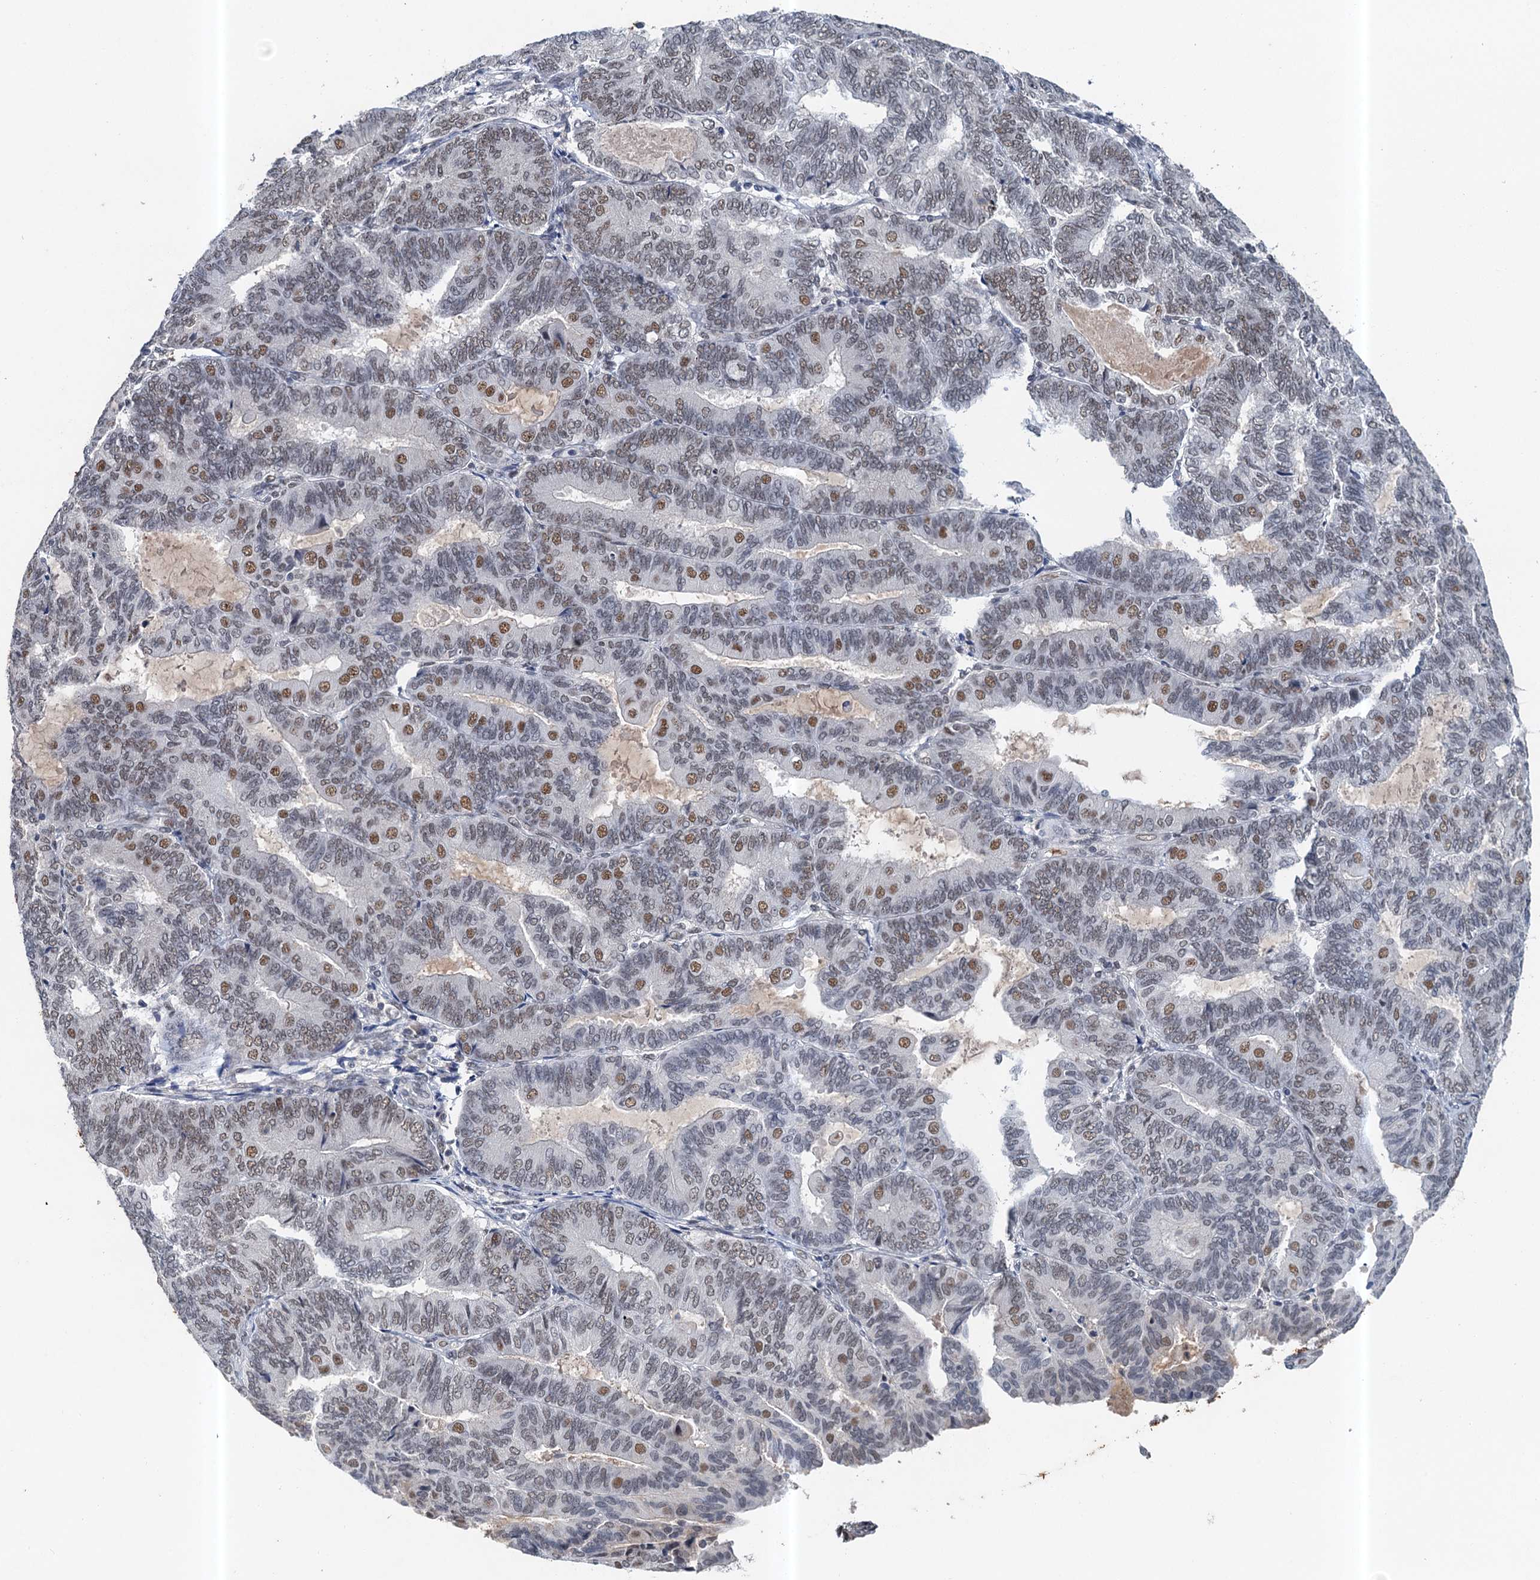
{"staining": {"intensity": "moderate", "quantity": "25%-75%", "location": "nuclear"}, "tissue": "endometrial cancer", "cell_type": "Tumor cells", "image_type": "cancer", "snomed": [{"axis": "morphology", "description": "Adenocarcinoma, NOS"}, {"axis": "topography", "description": "Endometrium"}], "caption": "Endometrial cancer stained for a protein reveals moderate nuclear positivity in tumor cells. The staining was performed using DAB to visualize the protein expression in brown, while the nuclei were stained in blue with hematoxylin (Magnification: 20x).", "gene": "CSTF3", "patient": {"sex": "female", "age": 81}}